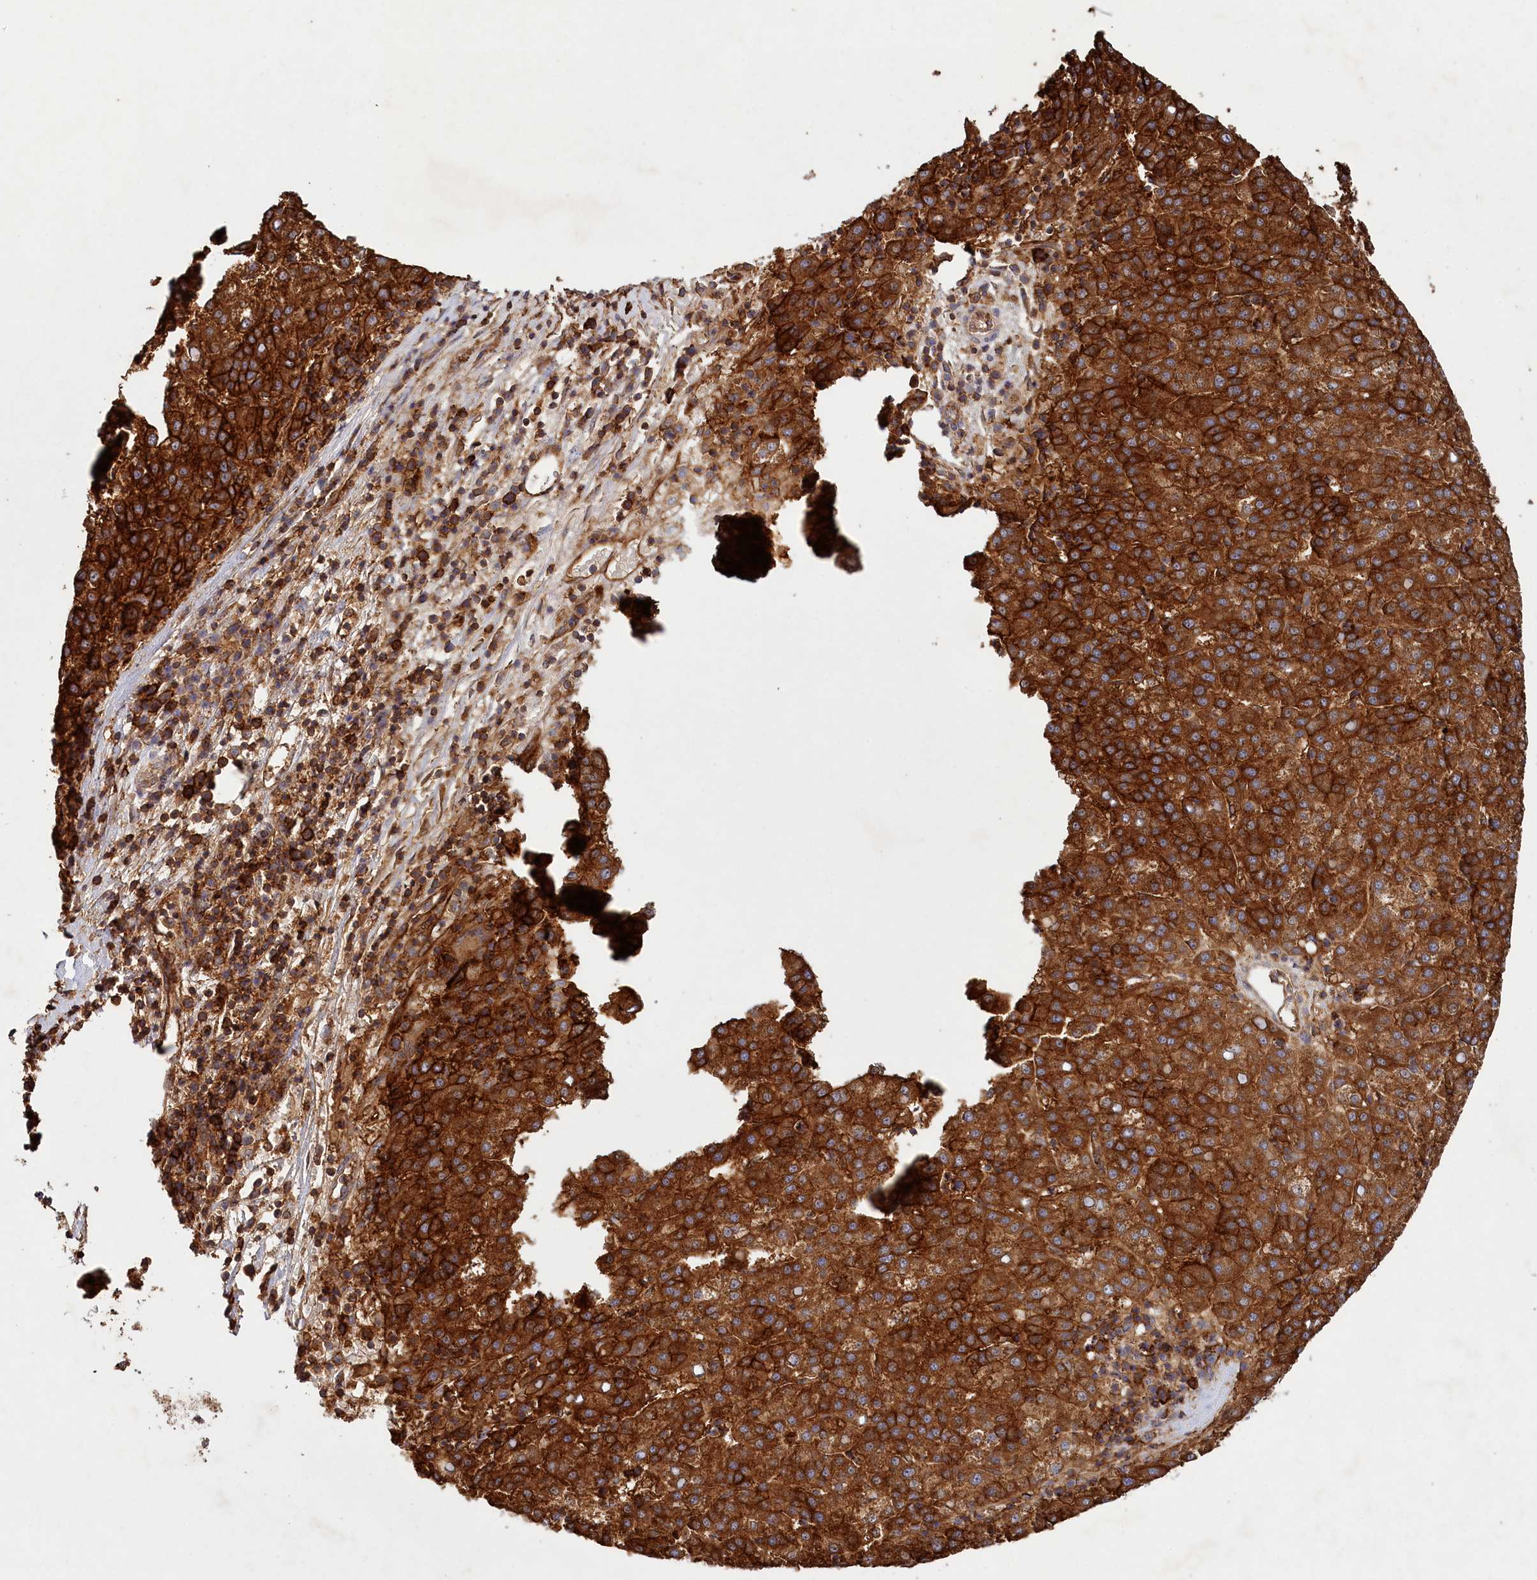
{"staining": {"intensity": "strong", "quantity": ">75%", "location": "cytoplasmic/membranous"}, "tissue": "liver cancer", "cell_type": "Tumor cells", "image_type": "cancer", "snomed": [{"axis": "morphology", "description": "Carcinoma, Hepatocellular, NOS"}, {"axis": "topography", "description": "Liver"}], "caption": "Liver cancer (hepatocellular carcinoma) stained with a brown dye displays strong cytoplasmic/membranous positive staining in about >75% of tumor cells.", "gene": "RBP5", "patient": {"sex": "female", "age": 58}}